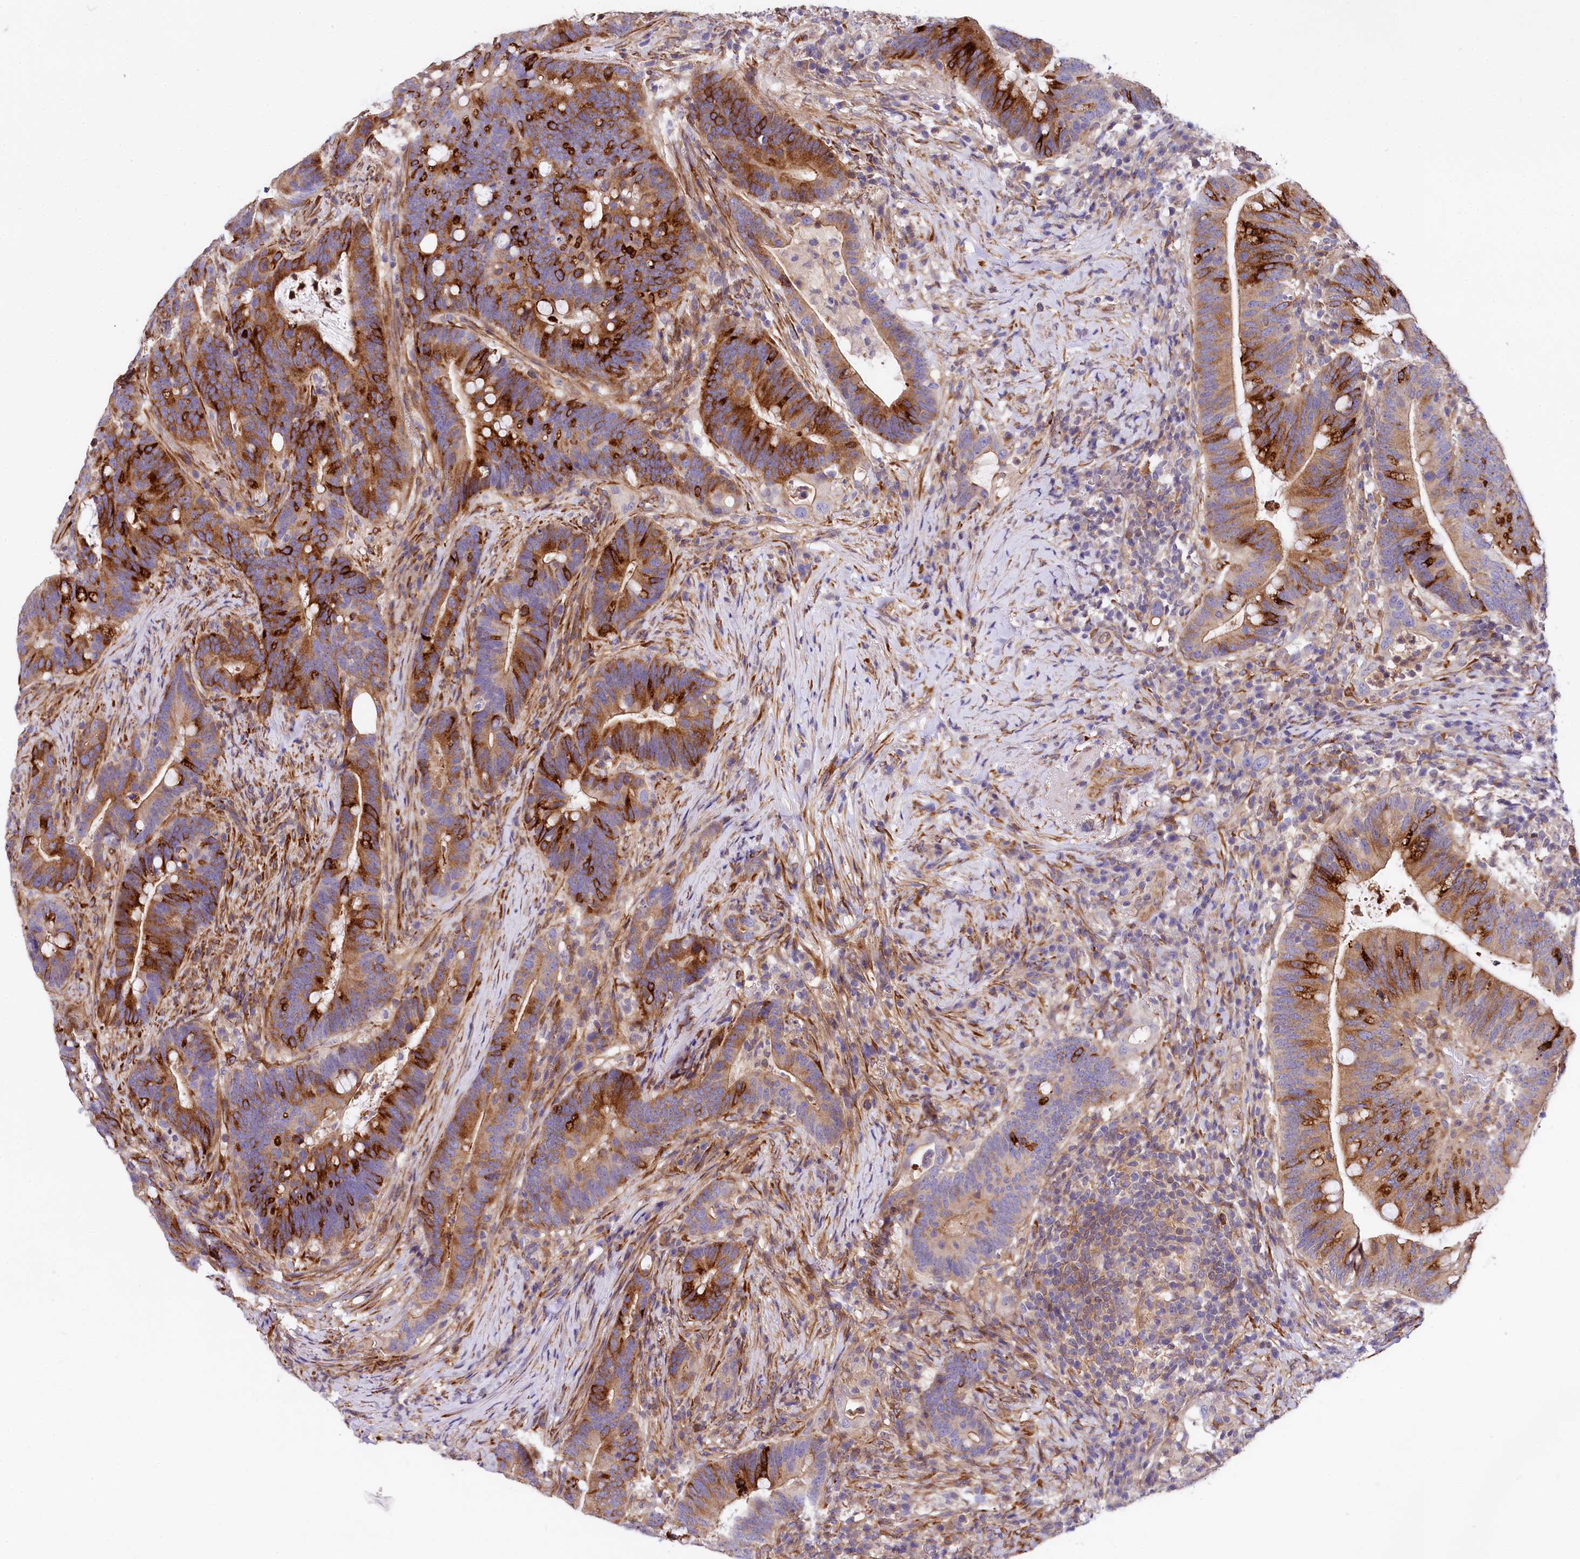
{"staining": {"intensity": "strong", "quantity": "25%-75%", "location": "cytoplasmic/membranous"}, "tissue": "colorectal cancer", "cell_type": "Tumor cells", "image_type": "cancer", "snomed": [{"axis": "morphology", "description": "Adenocarcinoma, NOS"}, {"axis": "topography", "description": "Colon"}], "caption": "Colorectal cancer tissue shows strong cytoplasmic/membranous staining in about 25%-75% of tumor cells", "gene": "FCHSD2", "patient": {"sex": "female", "age": 66}}